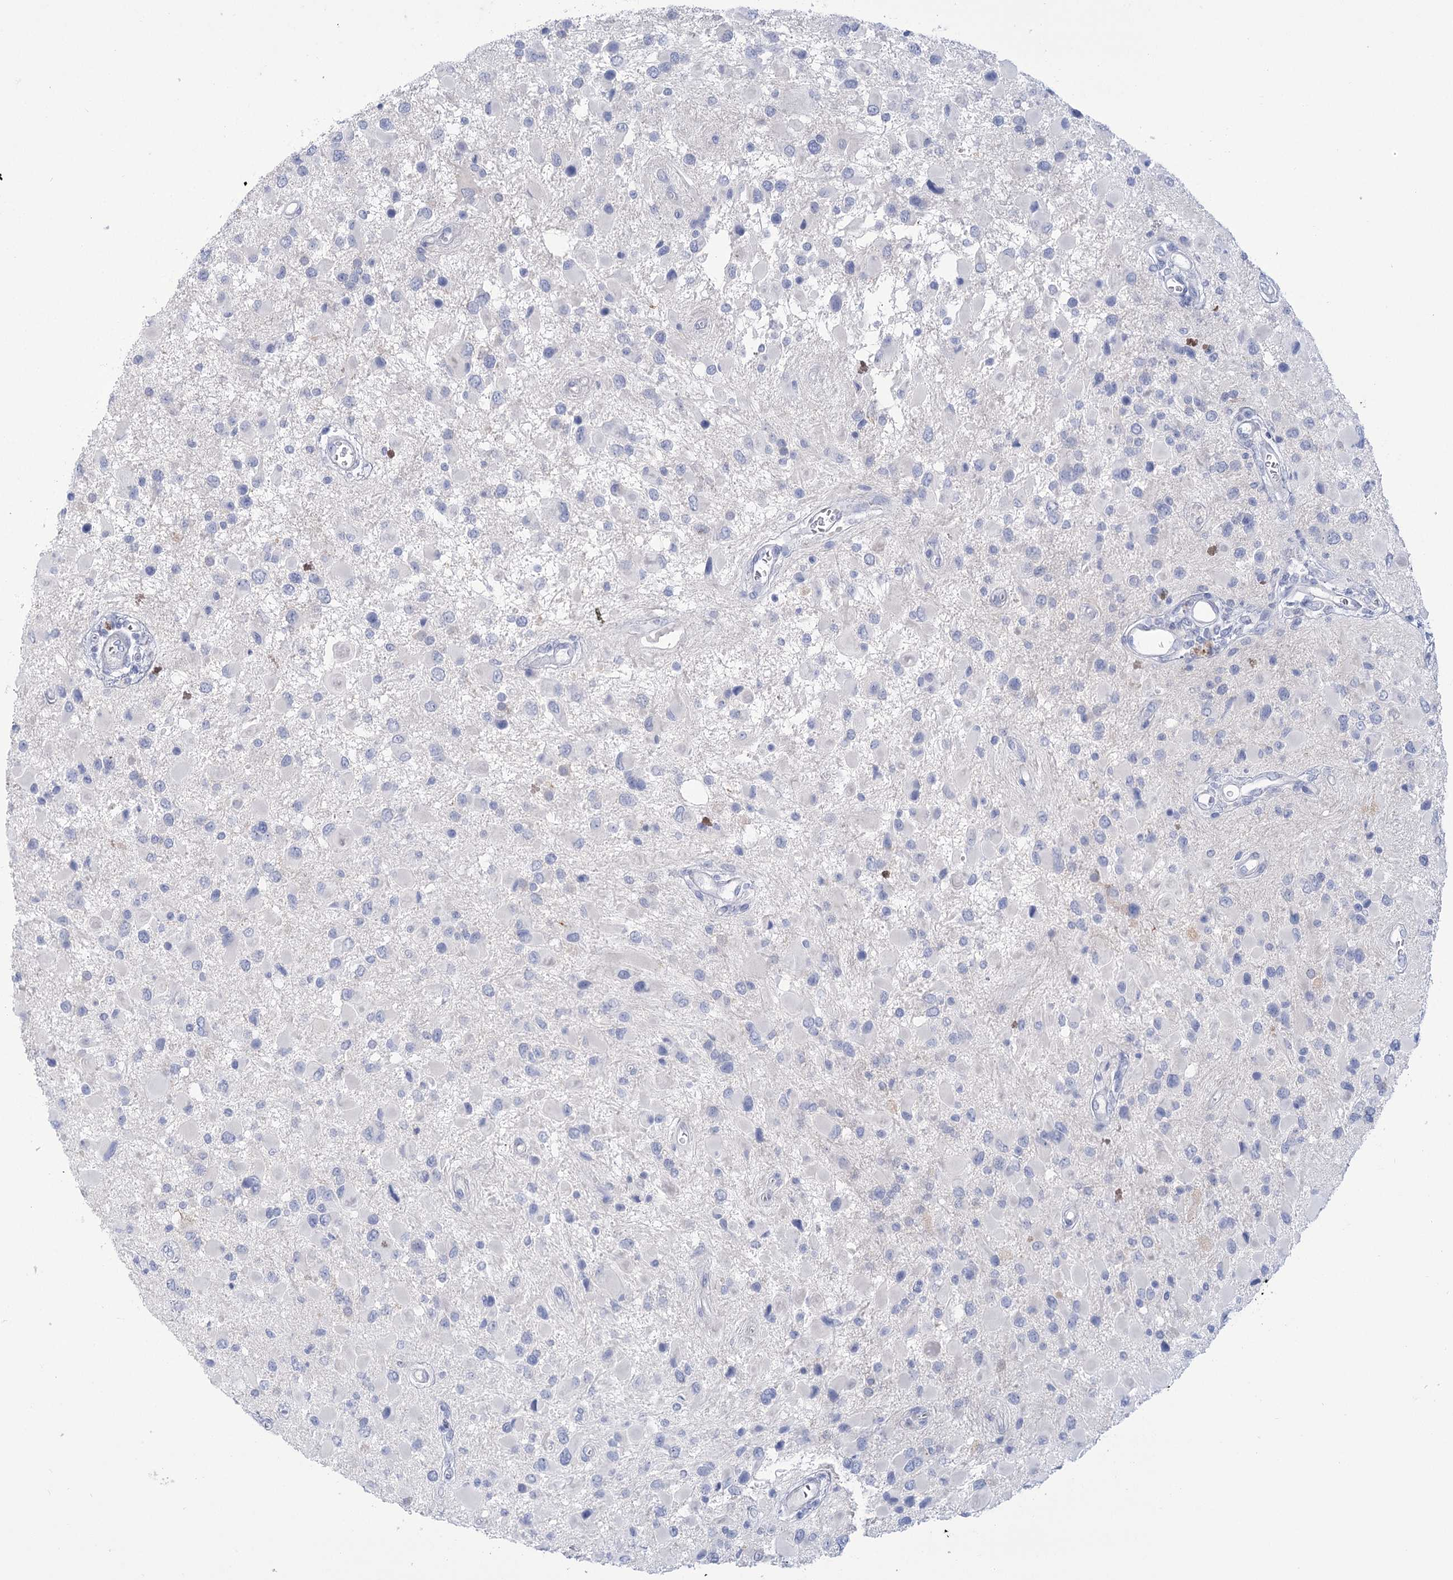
{"staining": {"intensity": "negative", "quantity": "none", "location": "none"}, "tissue": "glioma", "cell_type": "Tumor cells", "image_type": "cancer", "snomed": [{"axis": "morphology", "description": "Glioma, malignant, High grade"}, {"axis": "topography", "description": "Brain"}], "caption": "This is an immunohistochemistry micrograph of glioma. There is no expression in tumor cells.", "gene": "PBLD", "patient": {"sex": "male", "age": 53}}